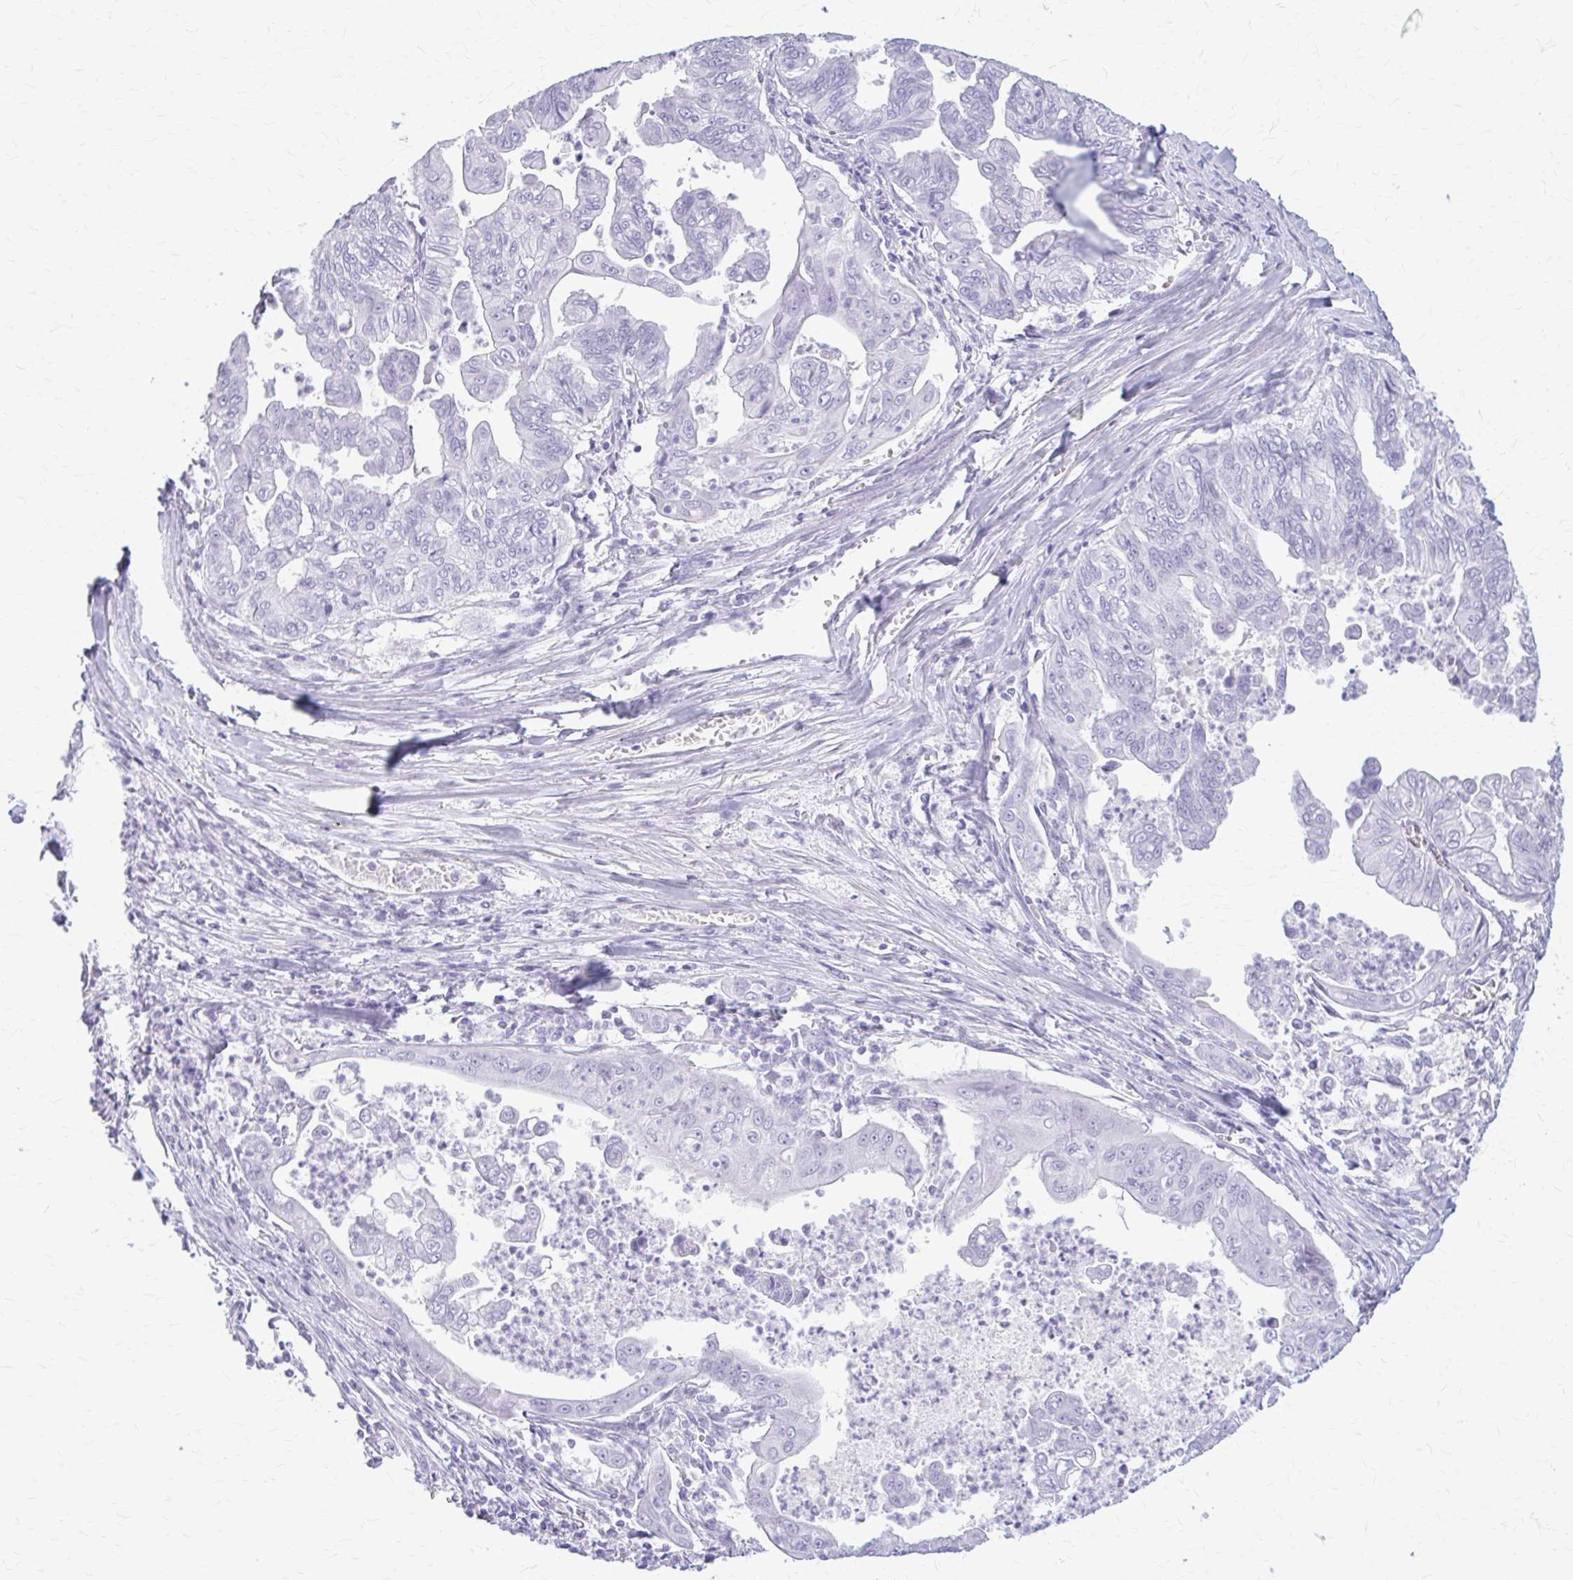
{"staining": {"intensity": "negative", "quantity": "none", "location": "none"}, "tissue": "stomach cancer", "cell_type": "Tumor cells", "image_type": "cancer", "snomed": [{"axis": "morphology", "description": "Adenocarcinoma, NOS"}, {"axis": "topography", "description": "Stomach, upper"}], "caption": "Image shows no protein staining in tumor cells of stomach cancer tissue. (Brightfield microscopy of DAB (3,3'-diaminobenzidine) immunohistochemistry at high magnification).", "gene": "KLHDC7A", "patient": {"sex": "male", "age": 80}}